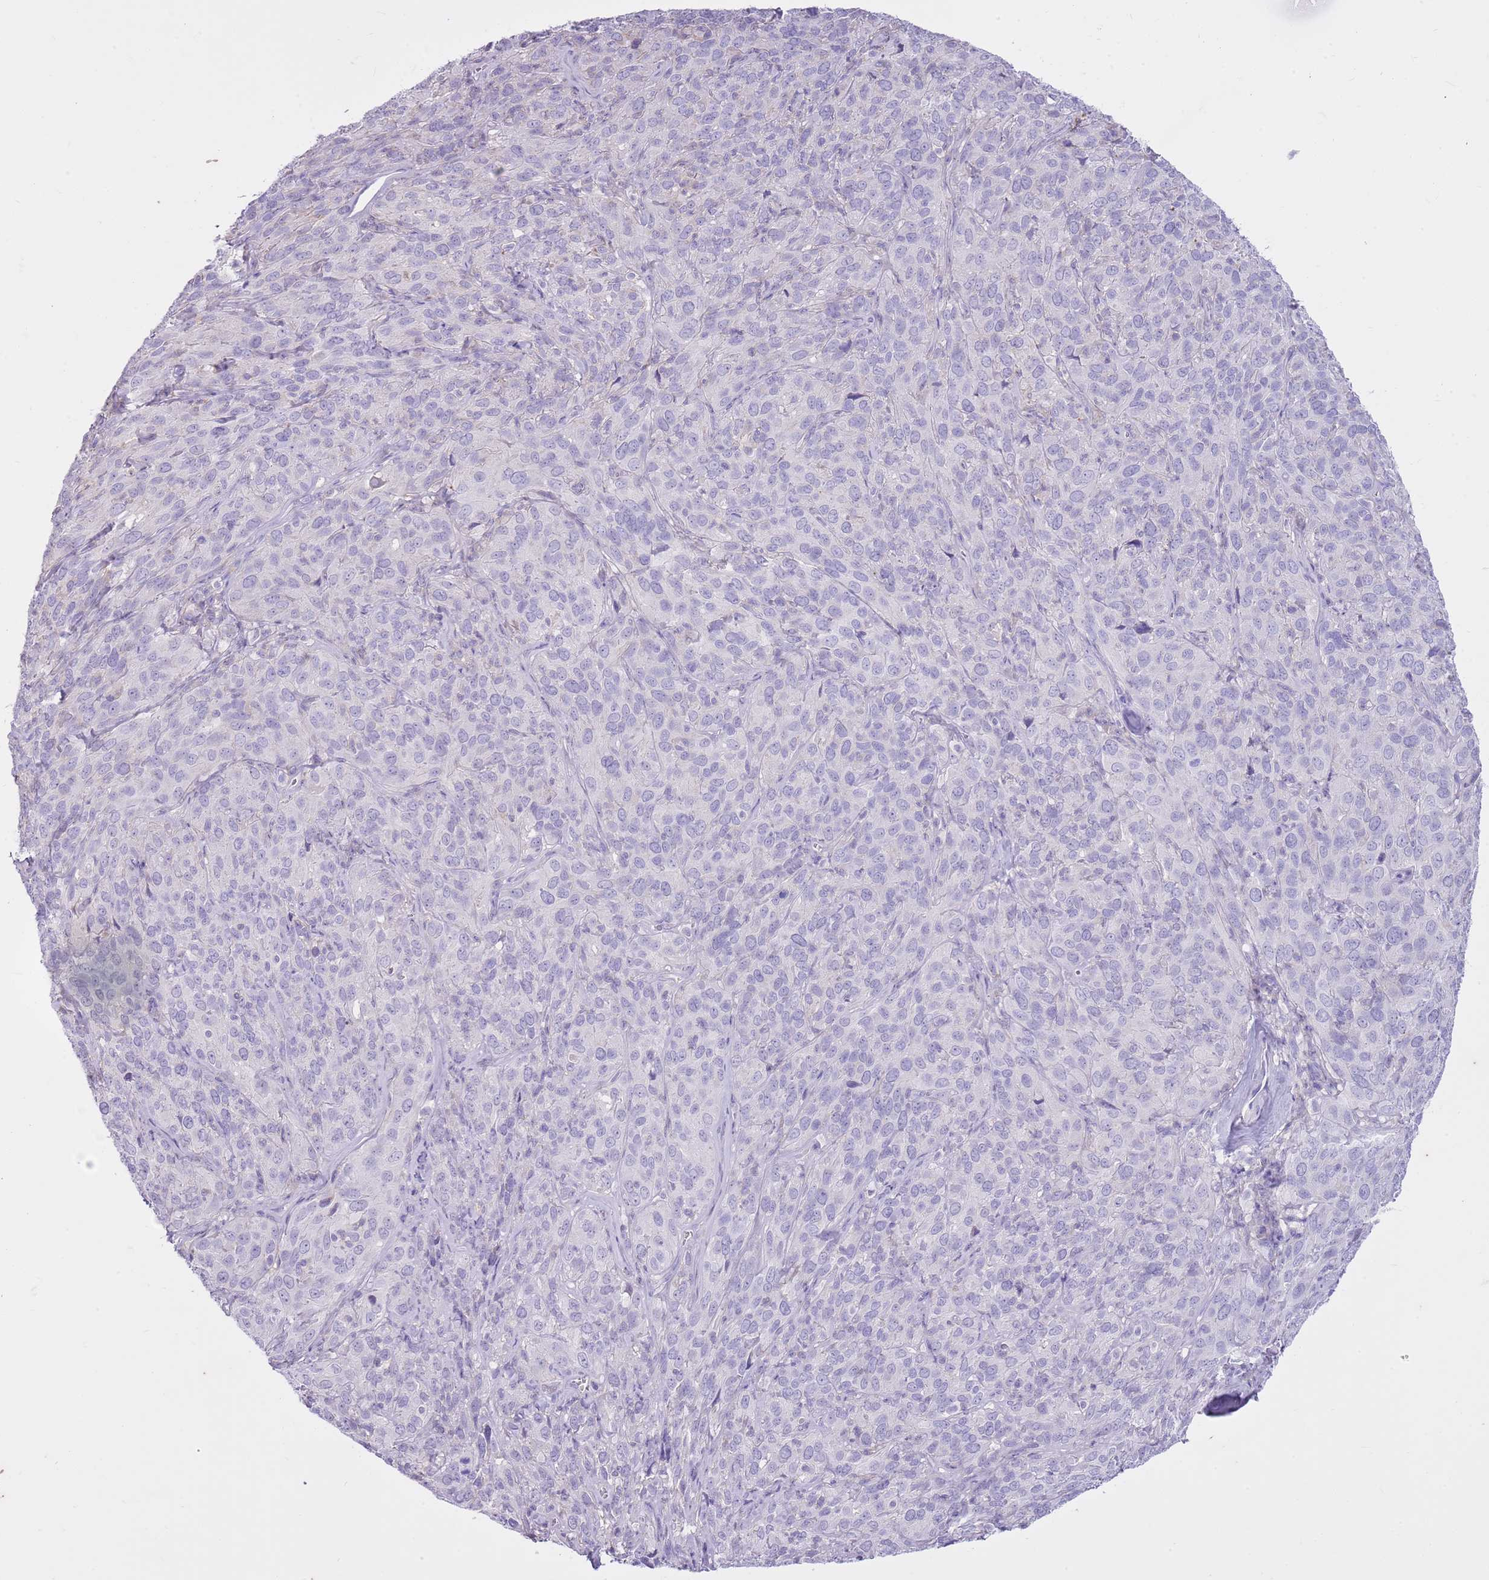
{"staining": {"intensity": "negative", "quantity": "none", "location": "none"}, "tissue": "cervical cancer", "cell_type": "Tumor cells", "image_type": "cancer", "snomed": [{"axis": "morphology", "description": "Squamous cell carcinoma, NOS"}, {"axis": "topography", "description": "Cervix"}], "caption": "DAB (3,3'-diaminobenzidine) immunohistochemical staining of cervical squamous cell carcinoma reveals no significant staining in tumor cells.", "gene": "CNPPD1", "patient": {"sex": "female", "age": 51}}